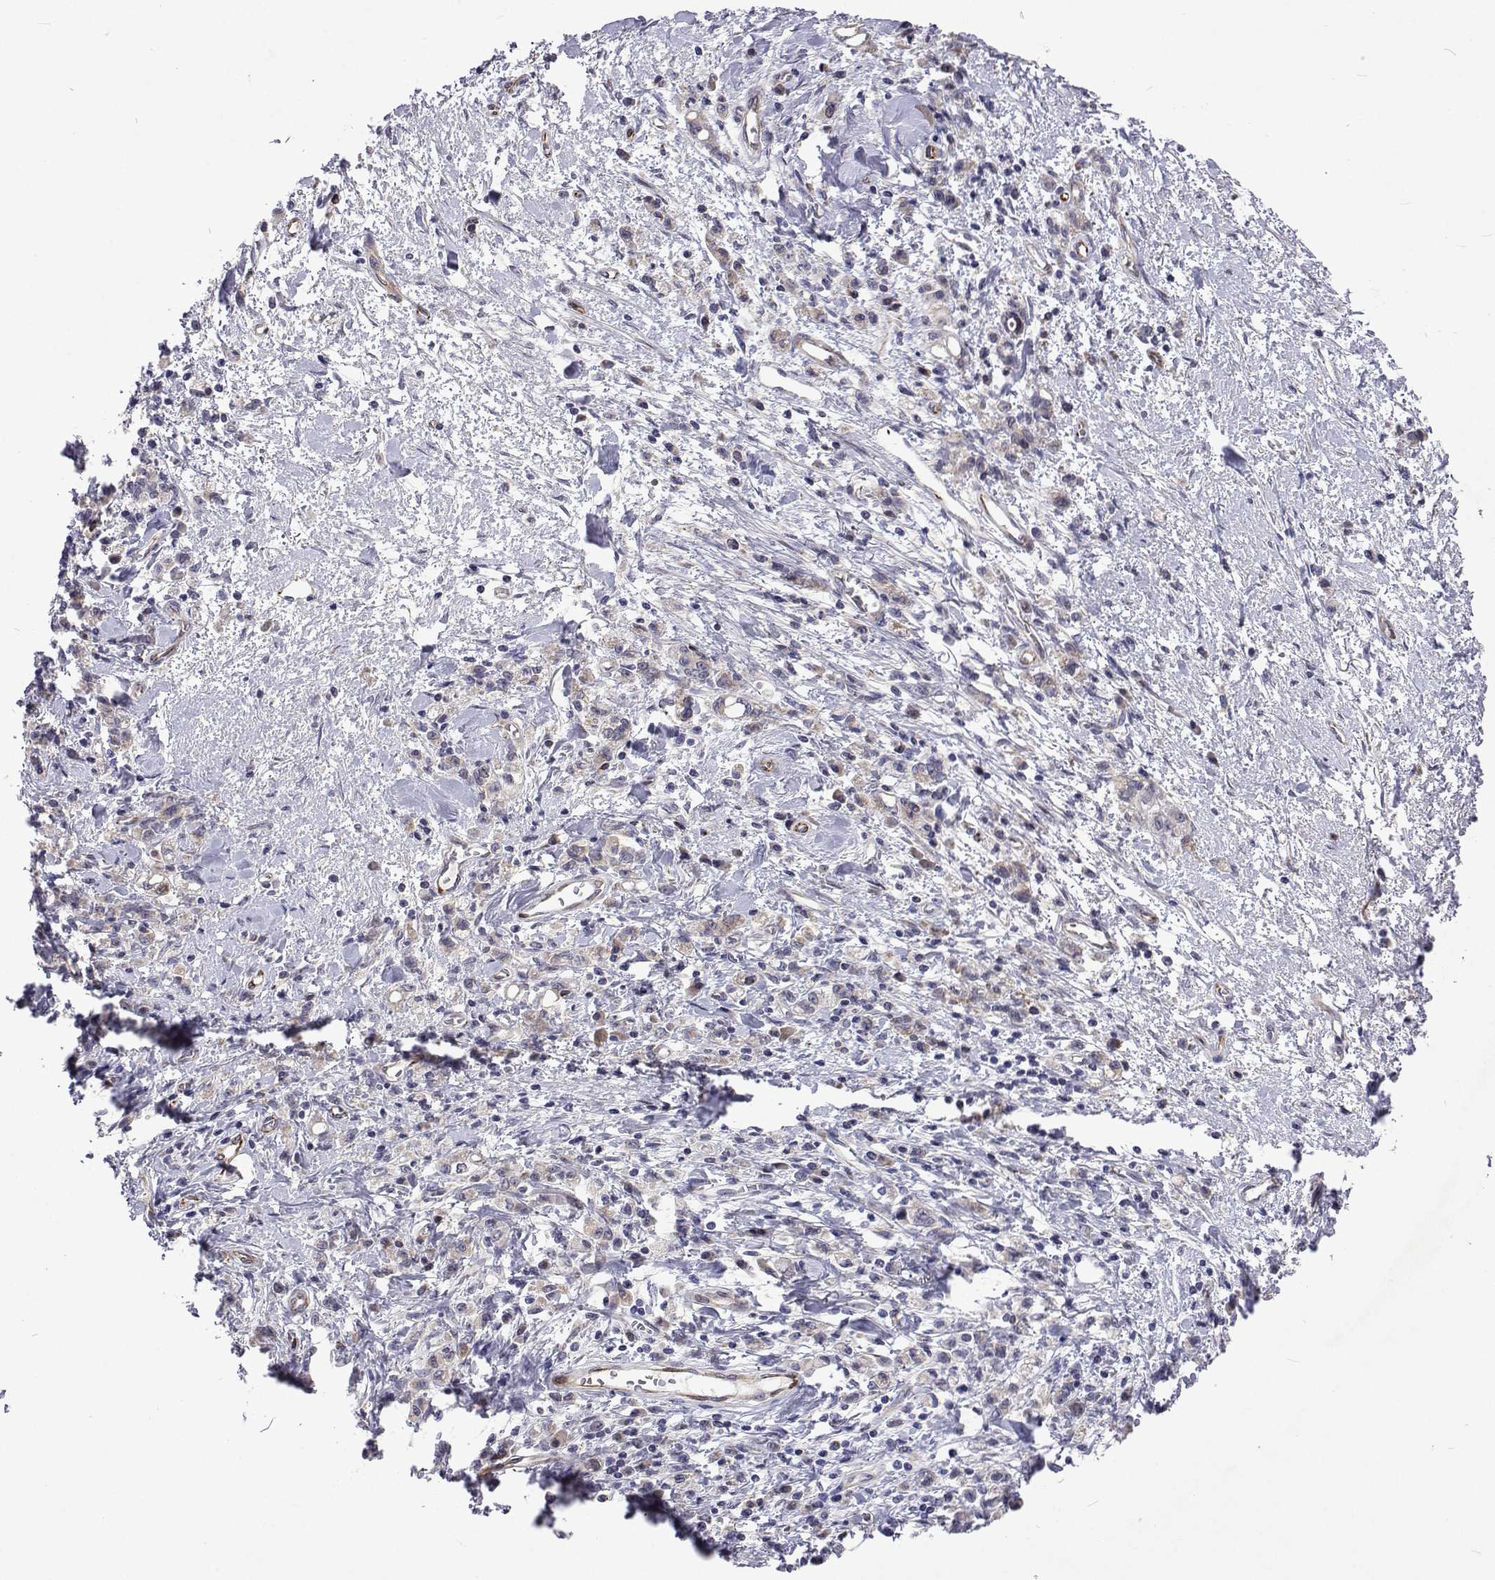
{"staining": {"intensity": "weak", "quantity": "25%-75%", "location": "cytoplasmic/membranous"}, "tissue": "stomach cancer", "cell_type": "Tumor cells", "image_type": "cancer", "snomed": [{"axis": "morphology", "description": "Adenocarcinoma, NOS"}, {"axis": "topography", "description": "Stomach"}], "caption": "Immunohistochemistry (IHC) micrograph of stomach cancer (adenocarcinoma) stained for a protein (brown), which shows low levels of weak cytoplasmic/membranous positivity in about 25%-75% of tumor cells.", "gene": "DHTKD1", "patient": {"sex": "male", "age": 77}}